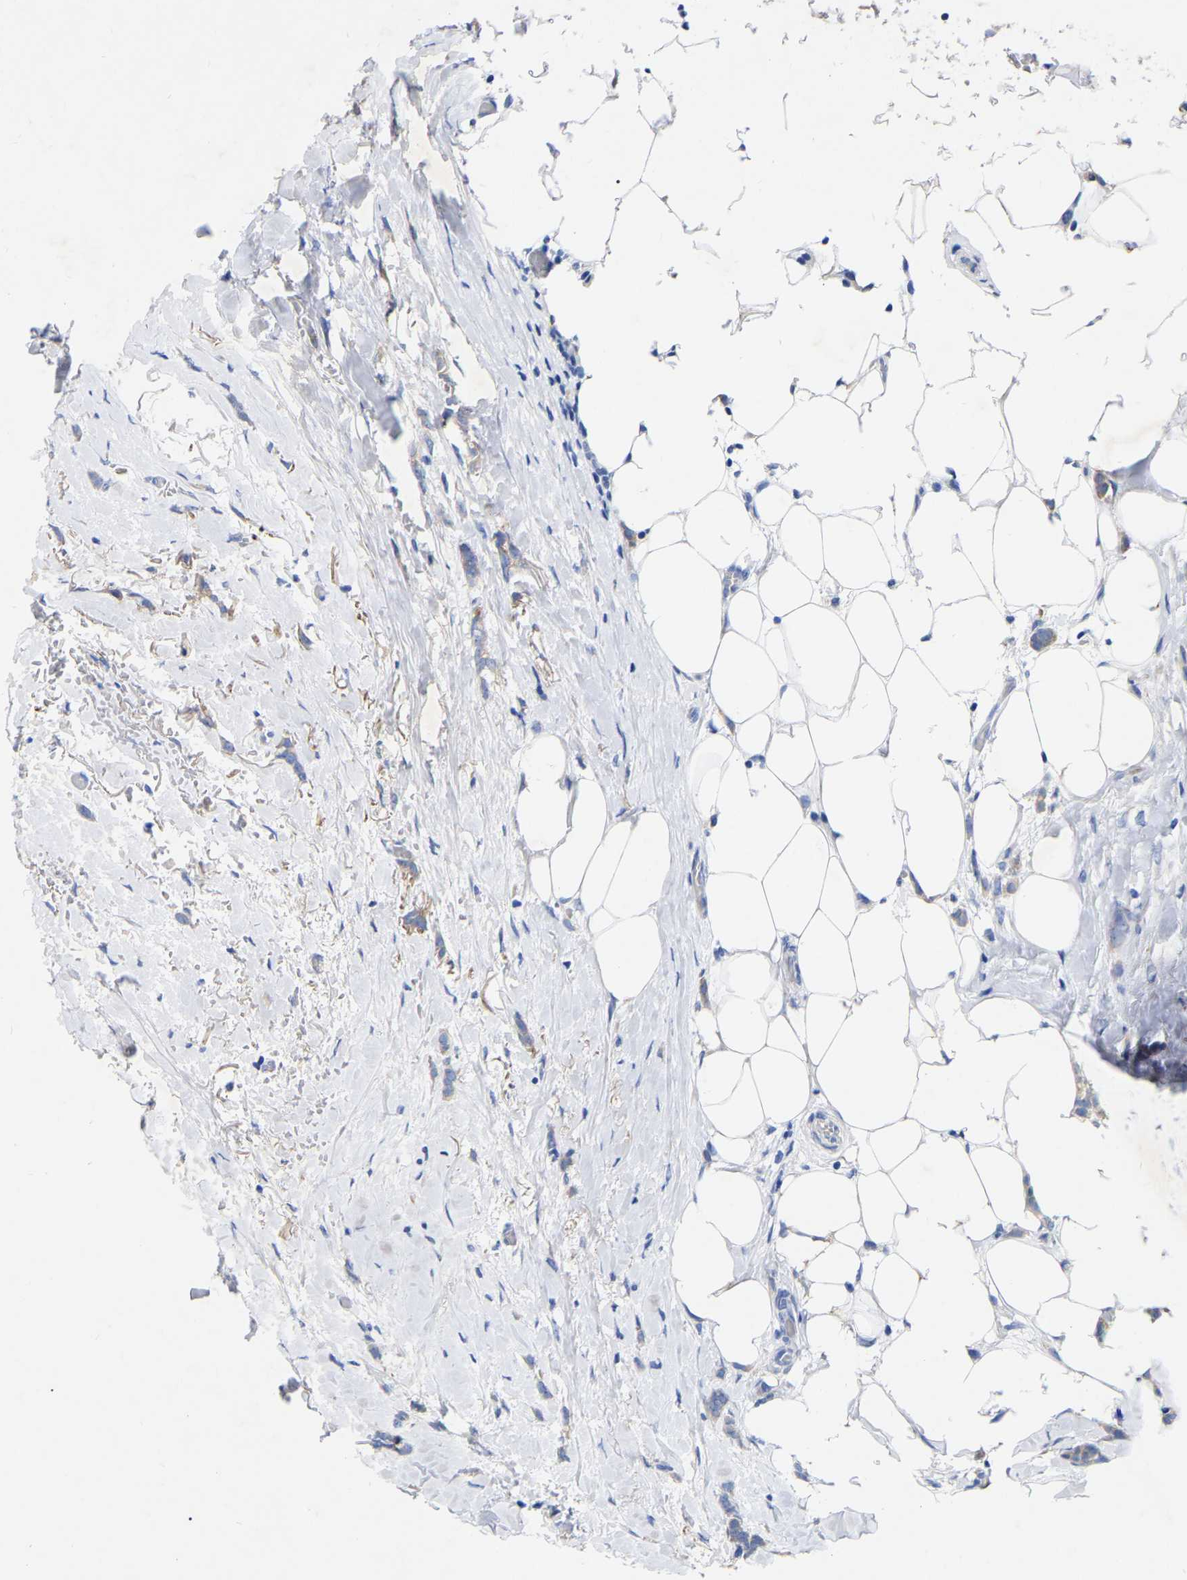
{"staining": {"intensity": "weak", "quantity": "<25%", "location": "cytoplasmic/membranous"}, "tissue": "breast cancer", "cell_type": "Tumor cells", "image_type": "cancer", "snomed": [{"axis": "morphology", "description": "Lobular carcinoma, in situ"}, {"axis": "morphology", "description": "Lobular carcinoma"}, {"axis": "topography", "description": "Breast"}], "caption": "The image reveals no significant positivity in tumor cells of breast lobular carcinoma. The staining is performed using DAB brown chromogen with nuclei counter-stained in using hematoxylin.", "gene": "STRIP2", "patient": {"sex": "female", "age": 41}}